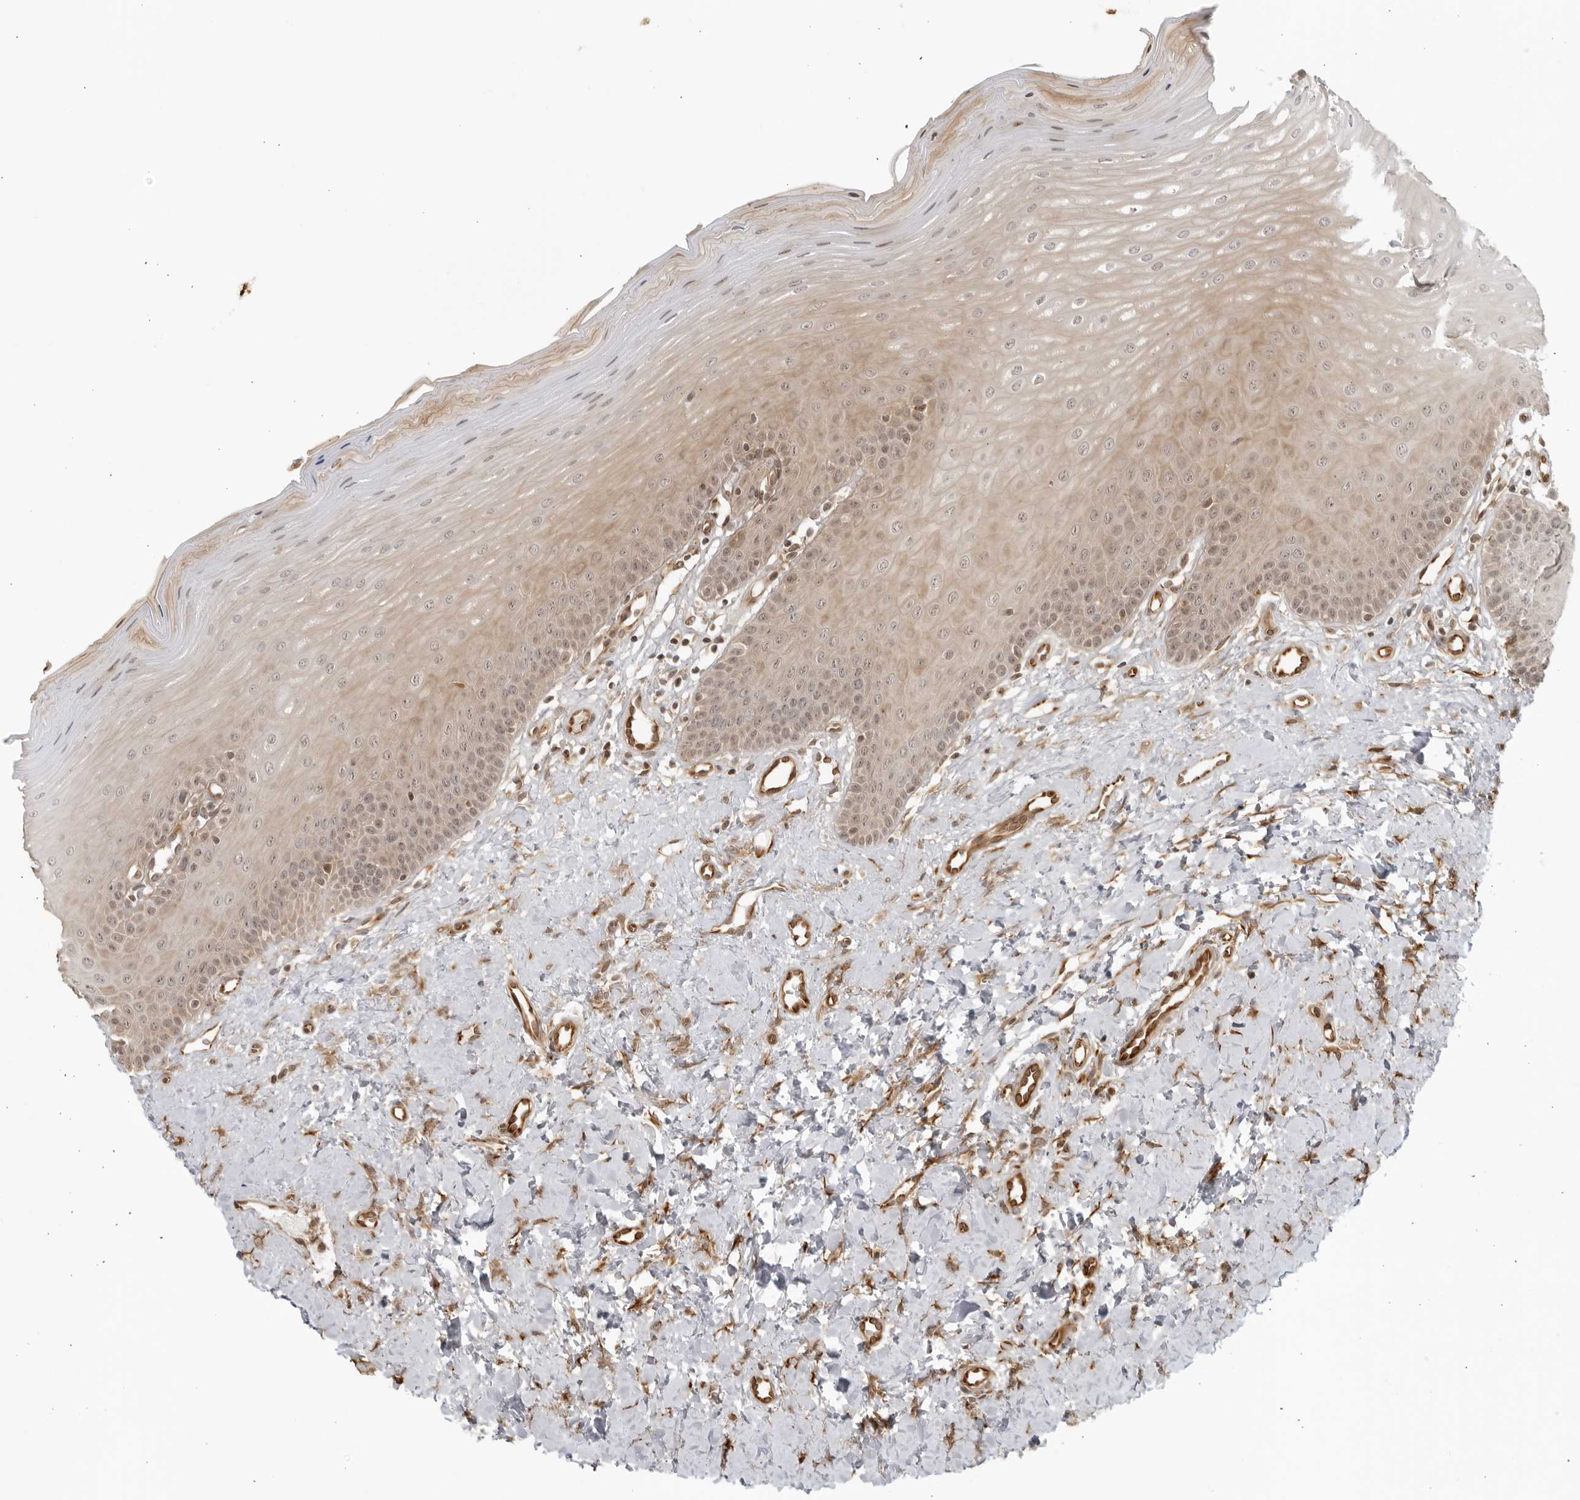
{"staining": {"intensity": "weak", "quantity": "25%-75%", "location": "cytoplasmic/membranous,nuclear"}, "tissue": "oral mucosa", "cell_type": "Squamous epithelial cells", "image_type": "normal", "snomed": [{"axis": "morphology", "description": "Normal tissue, NOS"}, {"axis": "topography", "description": "Oral tissue"}], "caption": "This photomicrograph exhibits benign oral mucosa stained with immunohistochemistry to label a protein in brown. The cytoplasmic/membranous,nuclear of squamous epithelial cells show weak positivity for the protein. Nuclei are counter-stained blue.", "gene": "TCF21", "patient": {"sex": "female", "age": 39}}